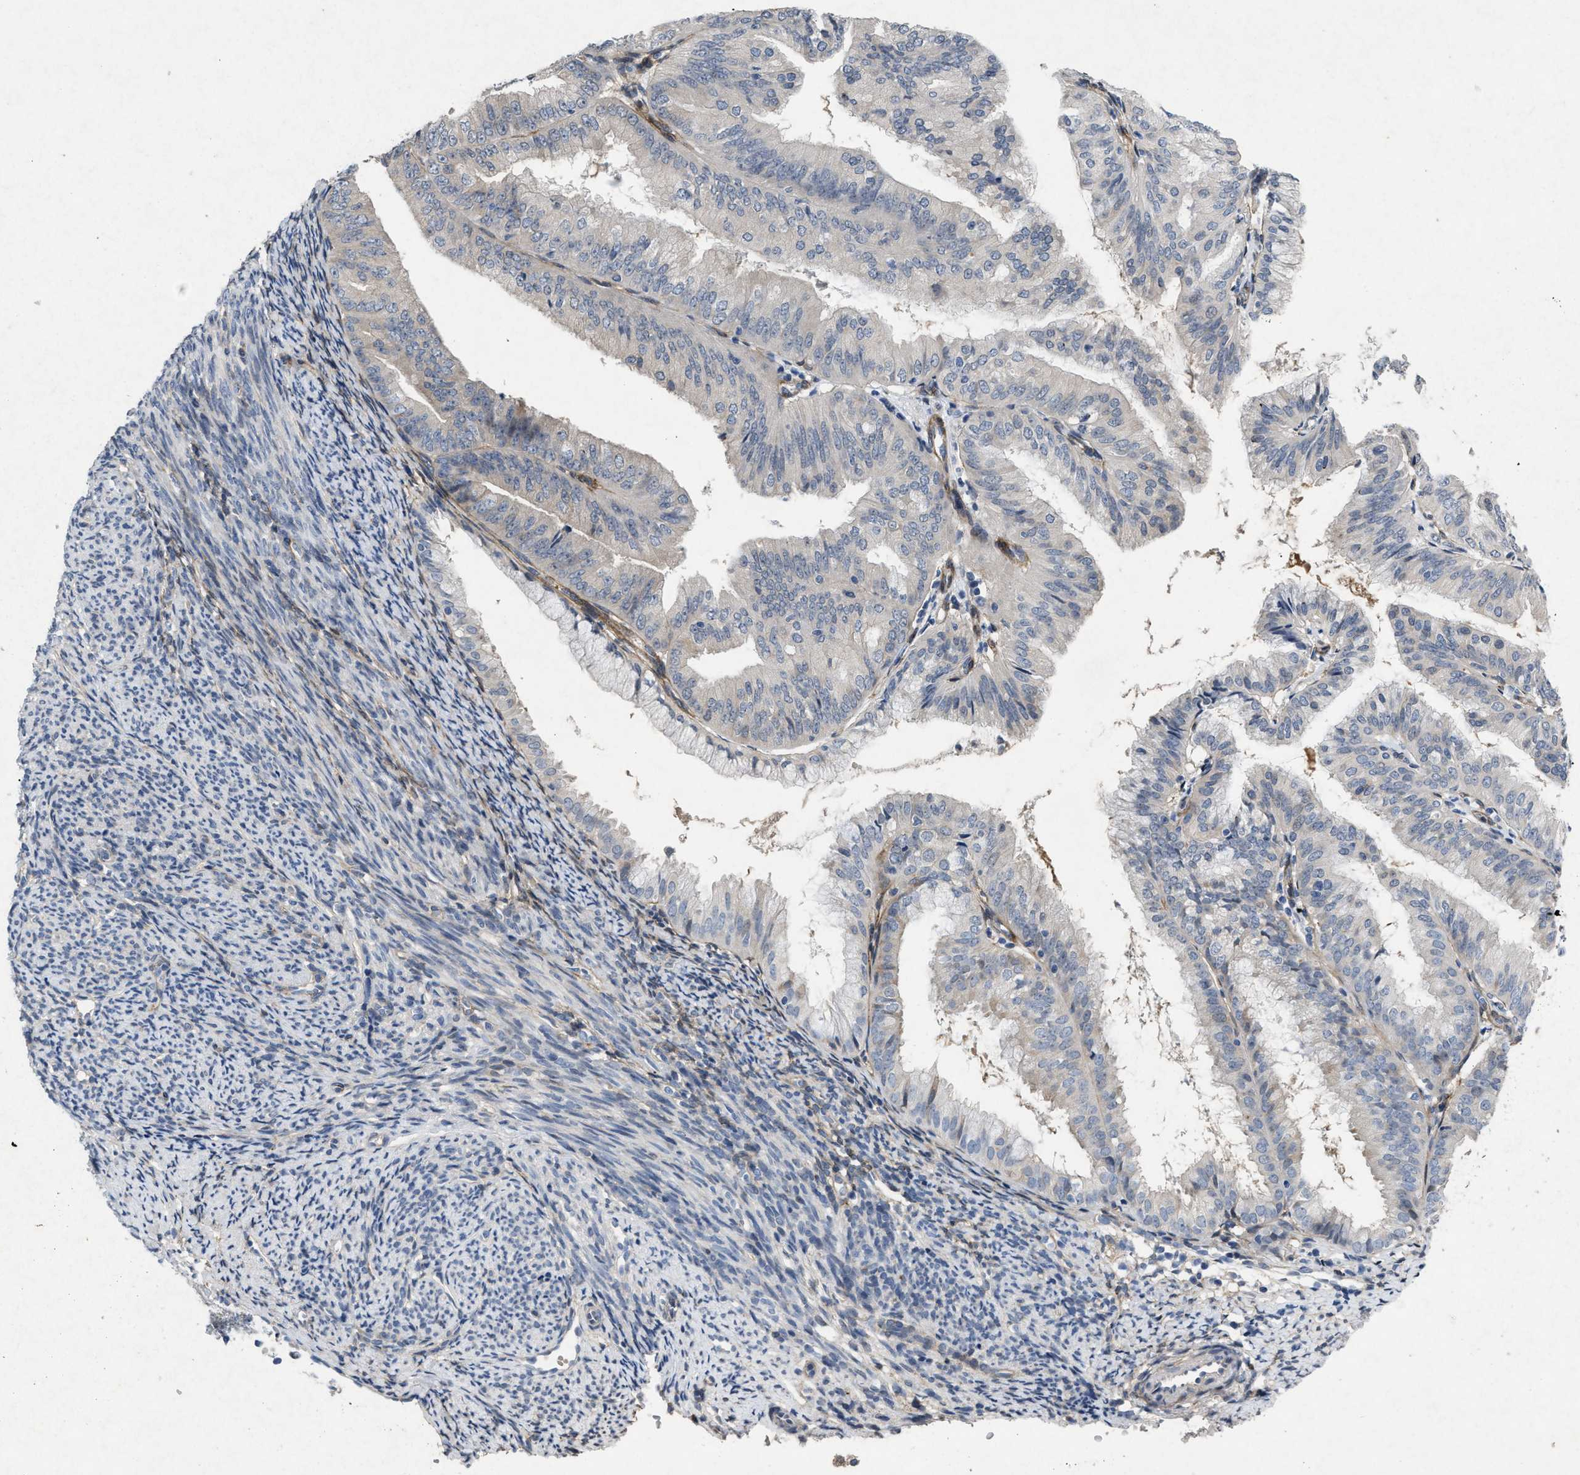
{"staining": {"intensity": "negative", "quantity": "none", "location": "none"}, "tissue": "endometrial cancer", "cell_type": "Tumor cells", "image_type": "cancer", "snomed": [{"axis": "morphology", "description": "Adenocarcinoma, NOS"}, {"axis": "topography", "description": "Endometrium"}], "caption": "Immunohistochemistry (IHC) histopathology image of human endometrial cancer stained for a protein (brown), which shows no staining in tumor cells.", "gene": "PDGFRA", "patient": {"sex": "female", "age": 63}}